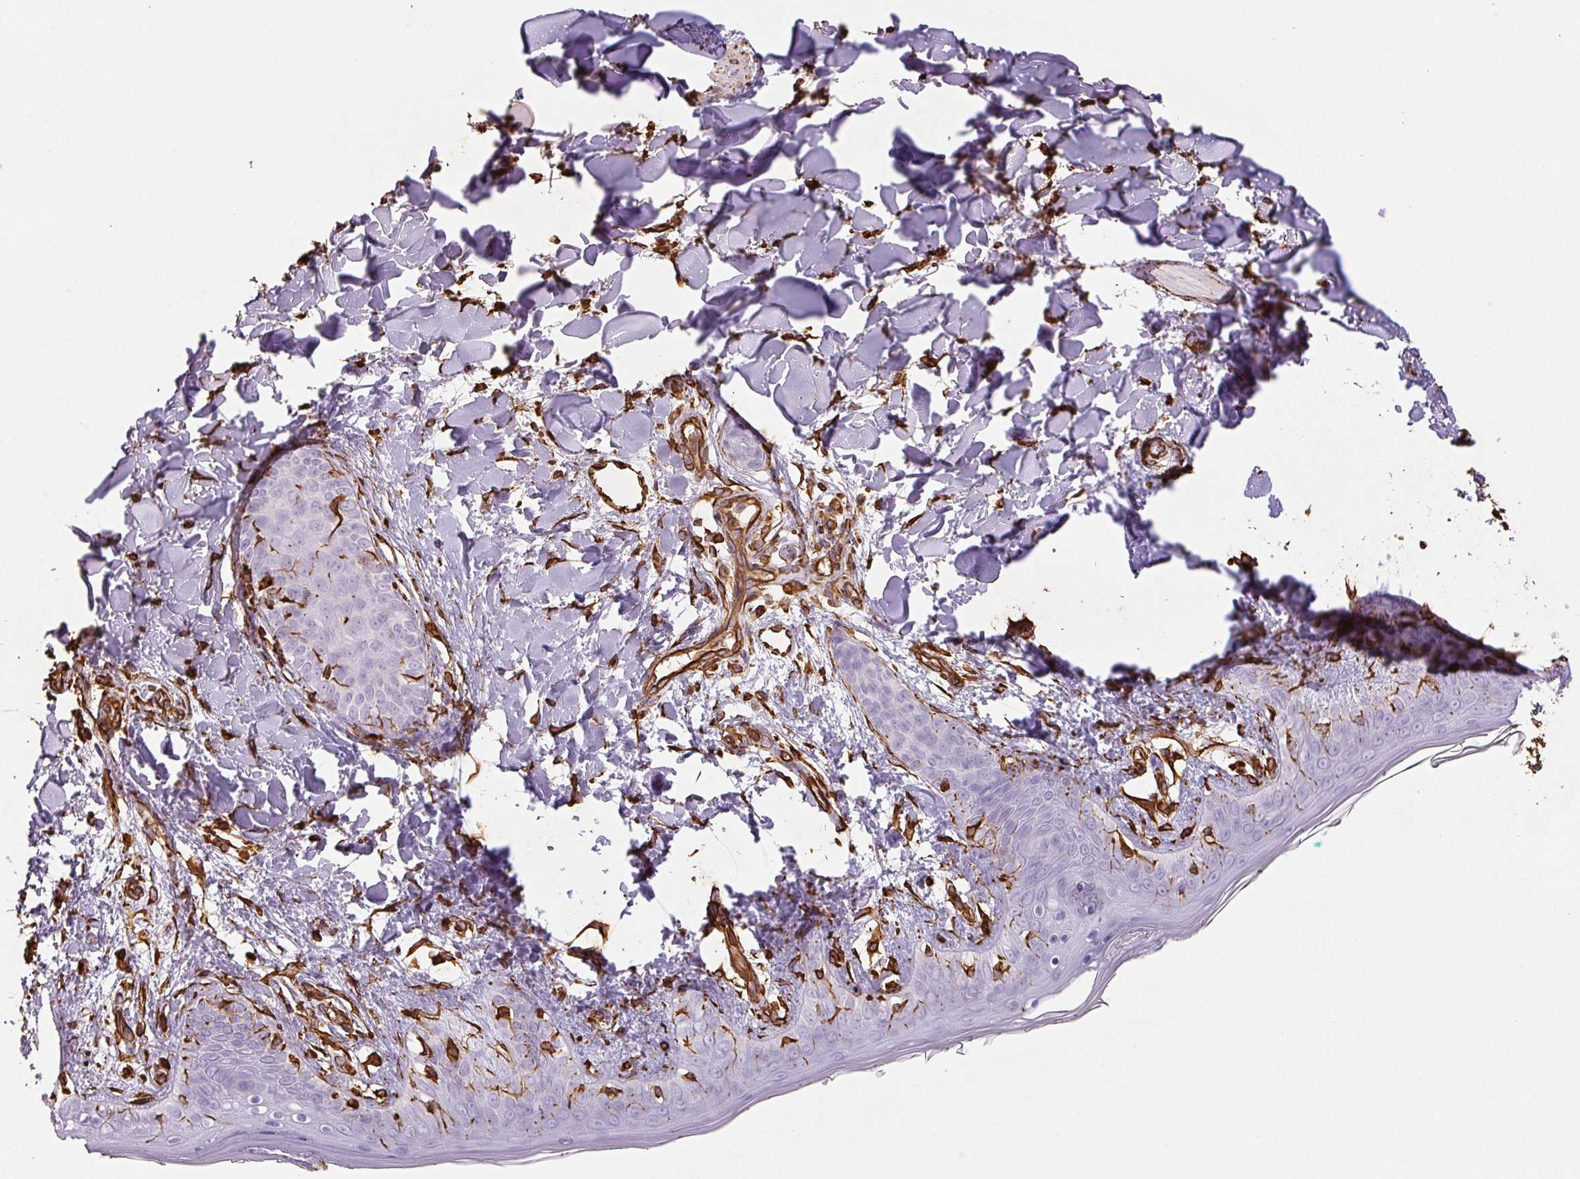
{"staining": {"intensity": "strong", "quantity": ">75%", "location": "cytoplasmic/membranous"}, "tissue": "skin", "cell_type": "Fibroblasts", "image_type": "normal", "snomed": [{"axis": "morphology", "description": "Normal tissue, NOS"}, {"axis": "topography", "description": "Skin"}], "caption": "Skin stained with immunohistochemistry (IHC) displays strong cytoplasmic/membranous staining in about >75% of fibroblasts. (DAB IHC with brightfield microscopy, high magnification).", "gene": "VIM", "patient": {"sex": "female", "age": 34}}